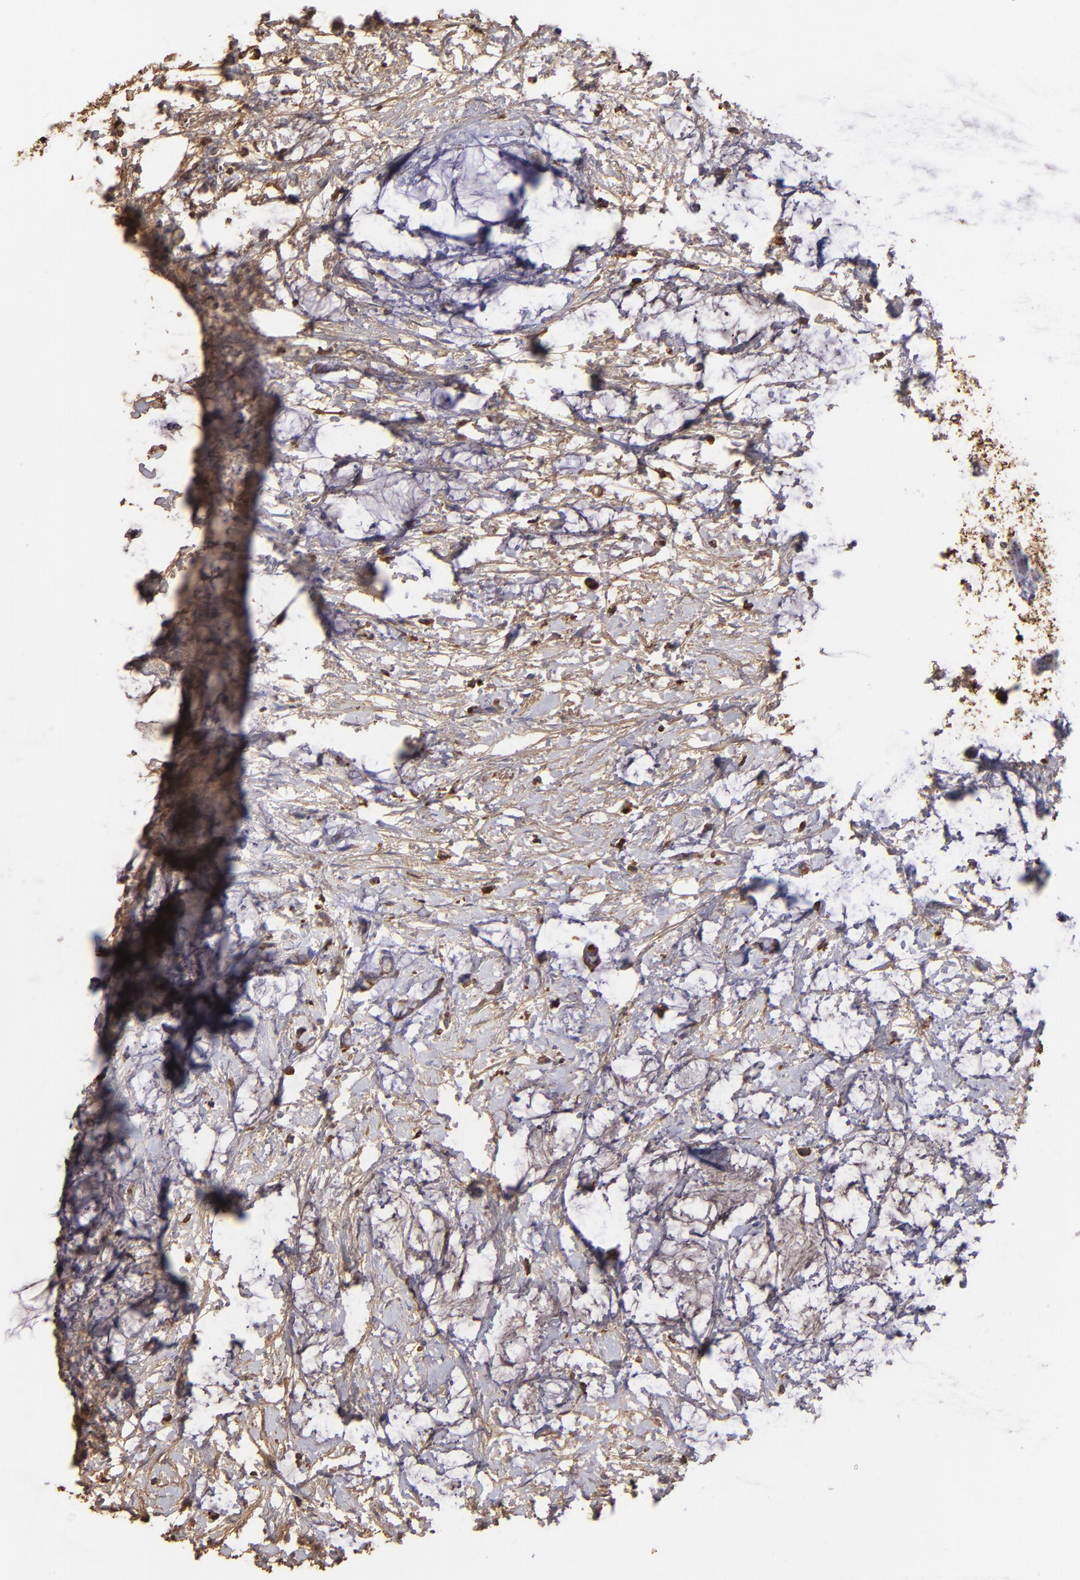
{"staining": {"intensity": "moderate", "quantity": "25%-75%", "location": "cytoplasmic/membranous"}, "tissue": "colorectal cancer", "cell_type": "Tumor cells", "image_type": "cancer", "snomed": [{"axis": "morphology", "description": "Normal tissue, NOS"}, {"axis": "morphology", "description": "Adenocarcinoma, NOS"}, {"axis": "topography", "description": "Colon"}, {"axis": "topography", "description": "Peripheral nerve tissue"}], "caption": "A medium amount of moderate cytoplasmic/membranous staining is identified in approximately 25%-75% of tumor cells in adenocarcinoma (colorectal) tissue.", "gene": "FGB", "patient": {"sex": "male", "age": 14}}